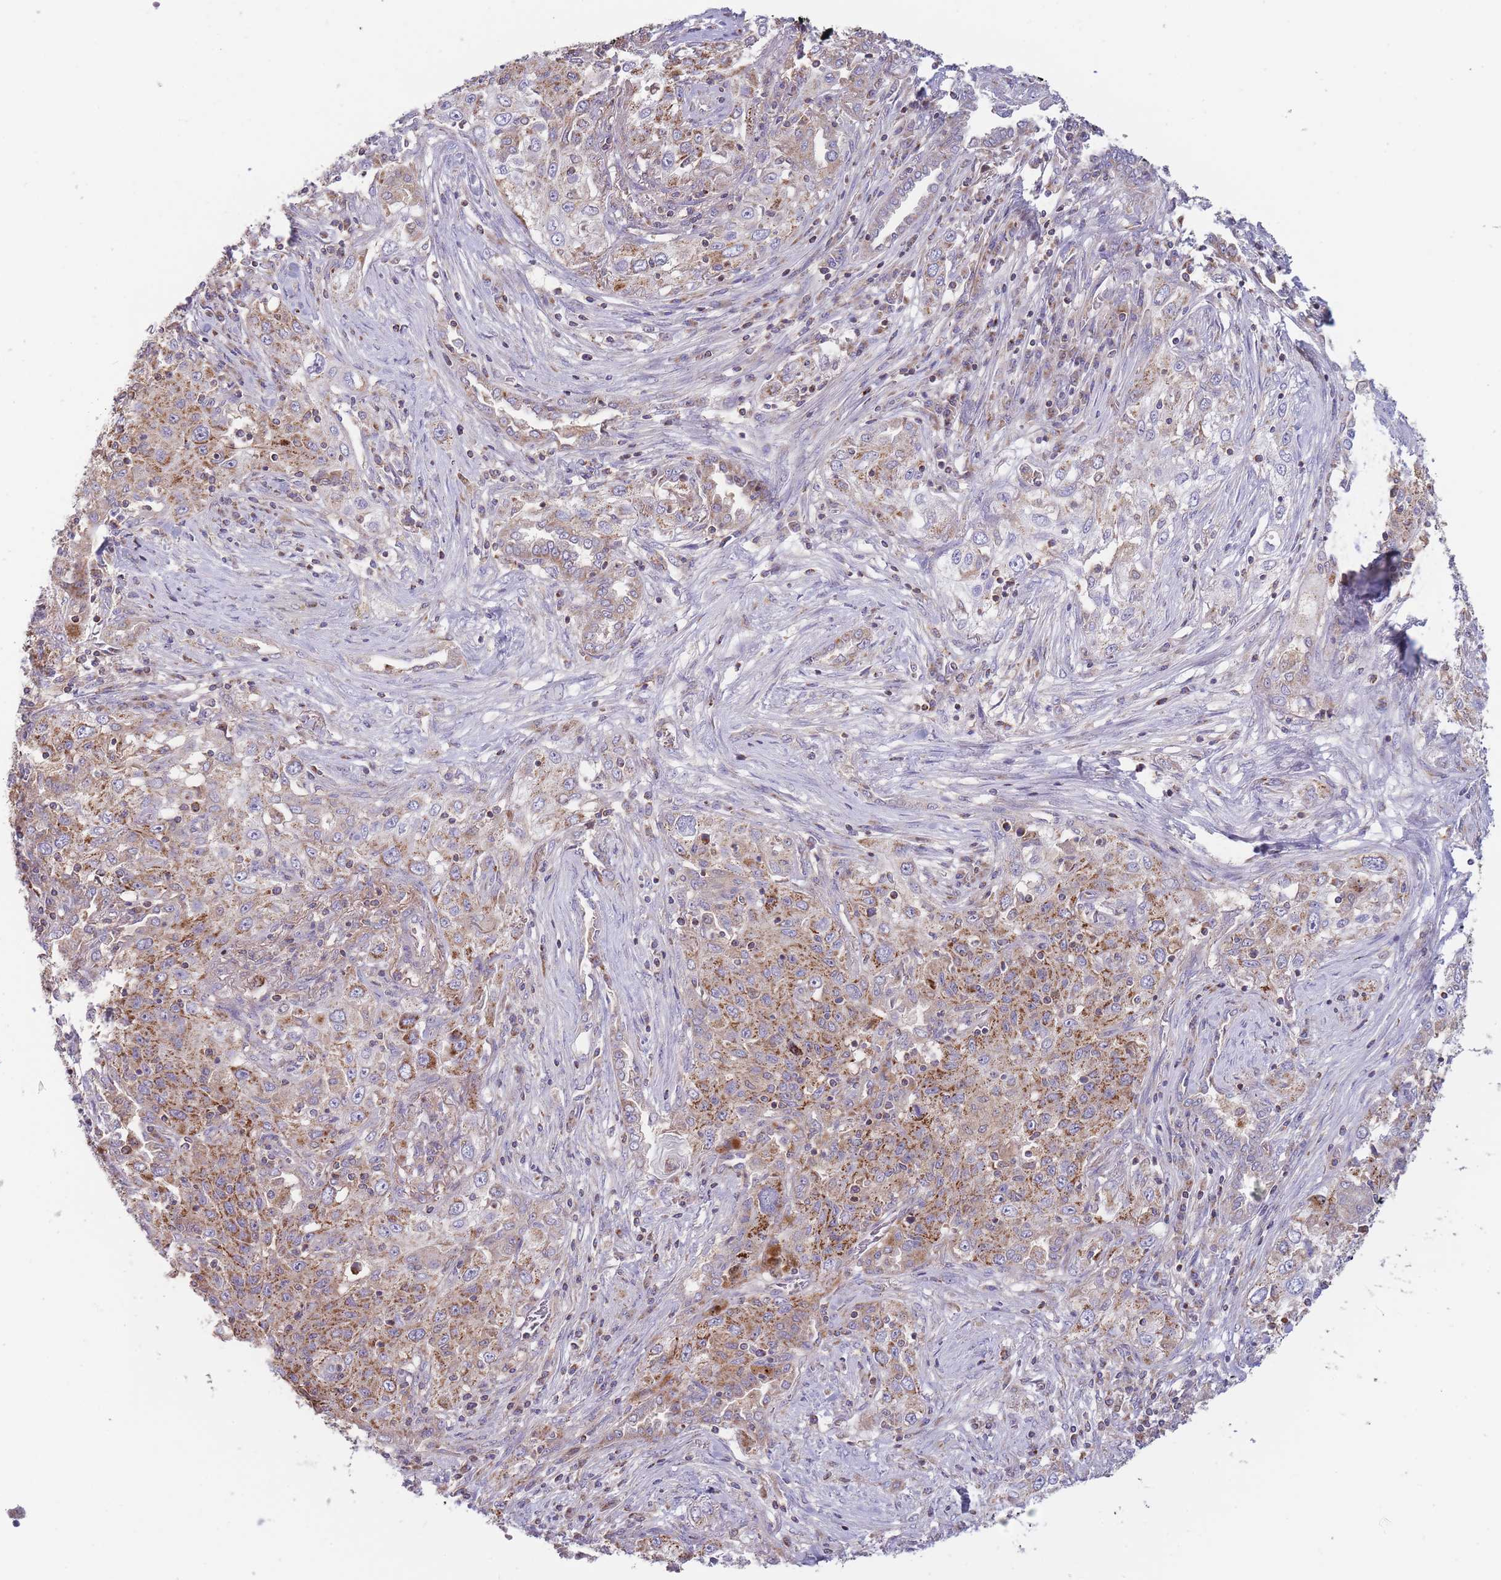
{"staining": {"intensity": "moderate", "quantity": ">75%", "location": "cytoplasmic/membranous"}, "tissue": "lung cancer", "cell_type": "Tumor cells", "image_type": "cancer", "snomed": [{"axis": "morphology", "description": "Squamous cell carcinoma, NOS"}, {"axis": "topography", "description": "Lung"}], "caption": "Lung cancer was stained to show a protein in brown. There is medium levels of moderate cytoplasmic/membranous positivity in approximately >75% of tumor cells.", "gene": "SLC25A42", "patient": {"sex": "female", "age": 69}}